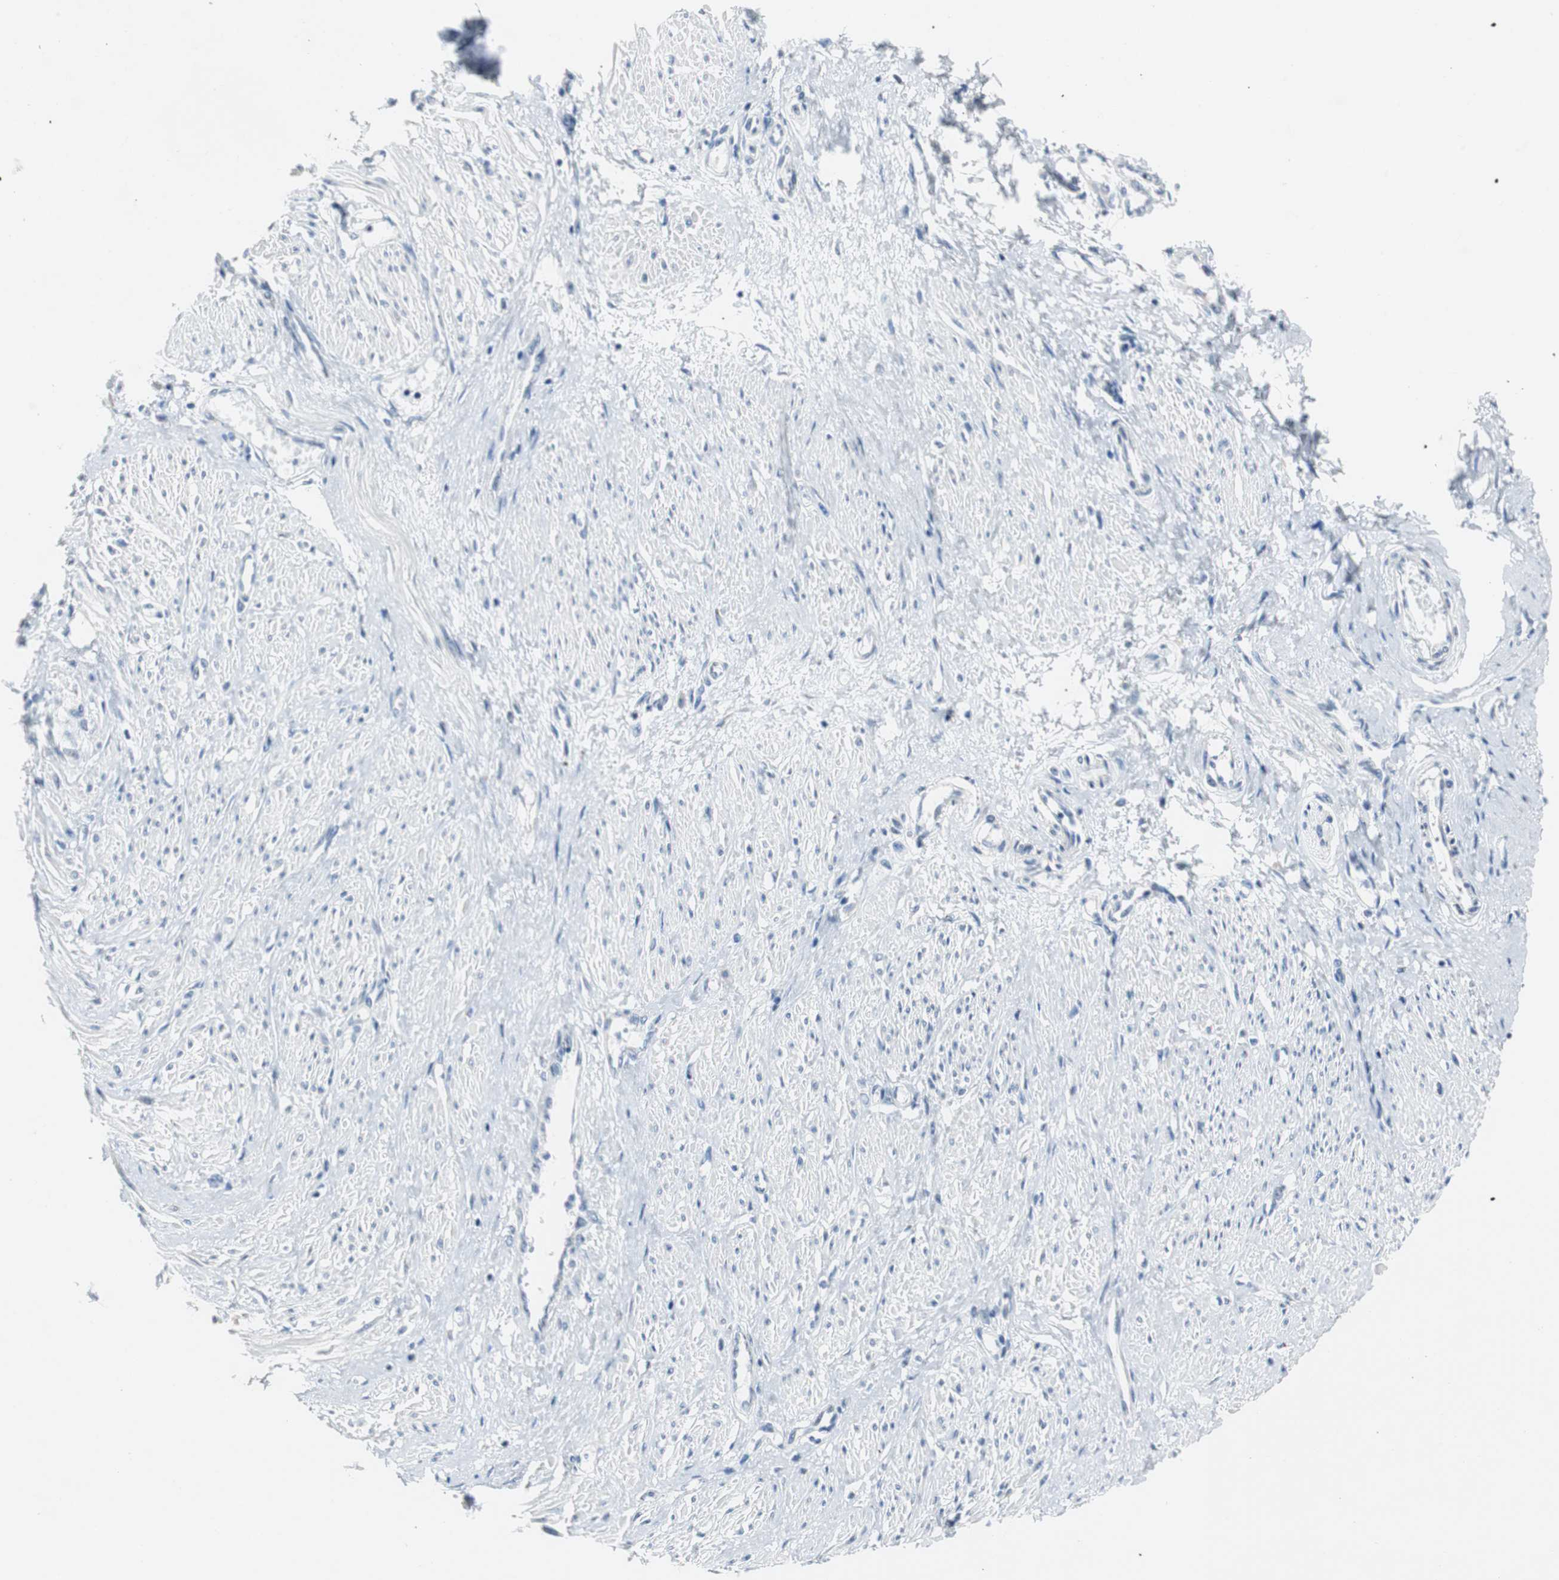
{"staining": {"intensity": "negative", "quantity": "none", "location": "none"}, "tissue": "smooth muscle", "cell_type": "Smooth muscle cells", "image_type": "normal", "snomed": [{"axis": "morphology", "description": "Normal tissue, NOS"}, {"axis": "topography", "description": "Smooth muscle"}, {"axis": "topography", "description": "Uterus"}], "caption": "Smooth muscle cells are negative for brown protein staining in normal smooth muscle. (DAB (3,3'-diaminobenzidine) immunohistochemistry (IHC) visualized using brightfield microscopy, high magnification).", "gene": "SOX30", "patient": {"sex": "female", "age": 39}}